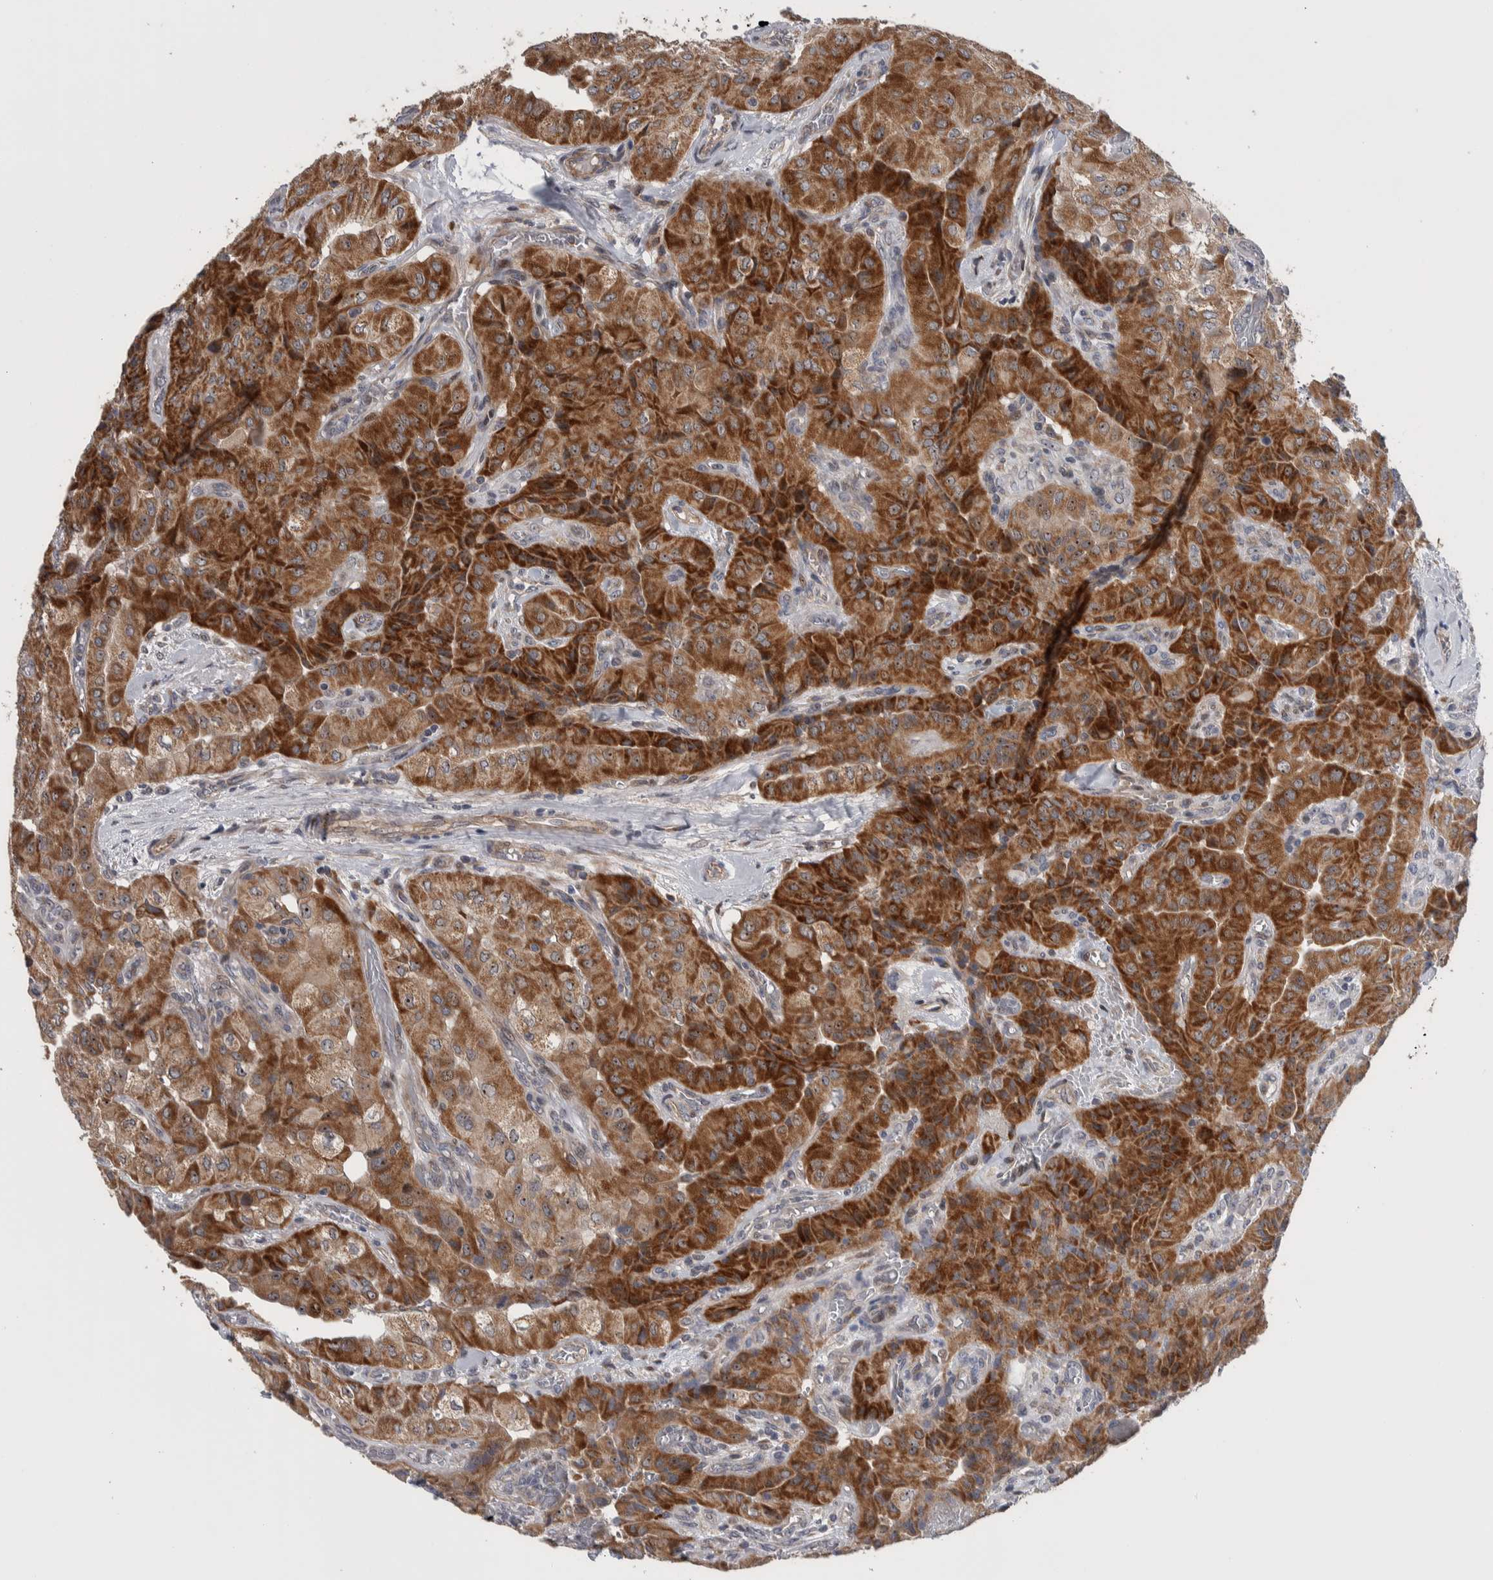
{"staining": {"intensity": "strong", "quantity": ">75%", "location": "cytoplasmic/membranous,nuclear"}, "tissue": "thyroid cancer", "cell_type": "Tumor cells", "image_type": "cancer", "snomed": [{"axis": "morphology", "description": "Papillary adenocarcinoma, NOS"}, {"axis": "topography", "description": "Thyroid gland"}], "caption": "This micrograph demonstrates immunohistochemistry (IHC) staining of thyroid cancer (papillary adenocarcinoma), with high strong cytoplasmic/membranous and nuclear positivity in about >75% of tumor cells.", "gene": "PRRG4", "patient": {"sex": "female", "age": 59}}